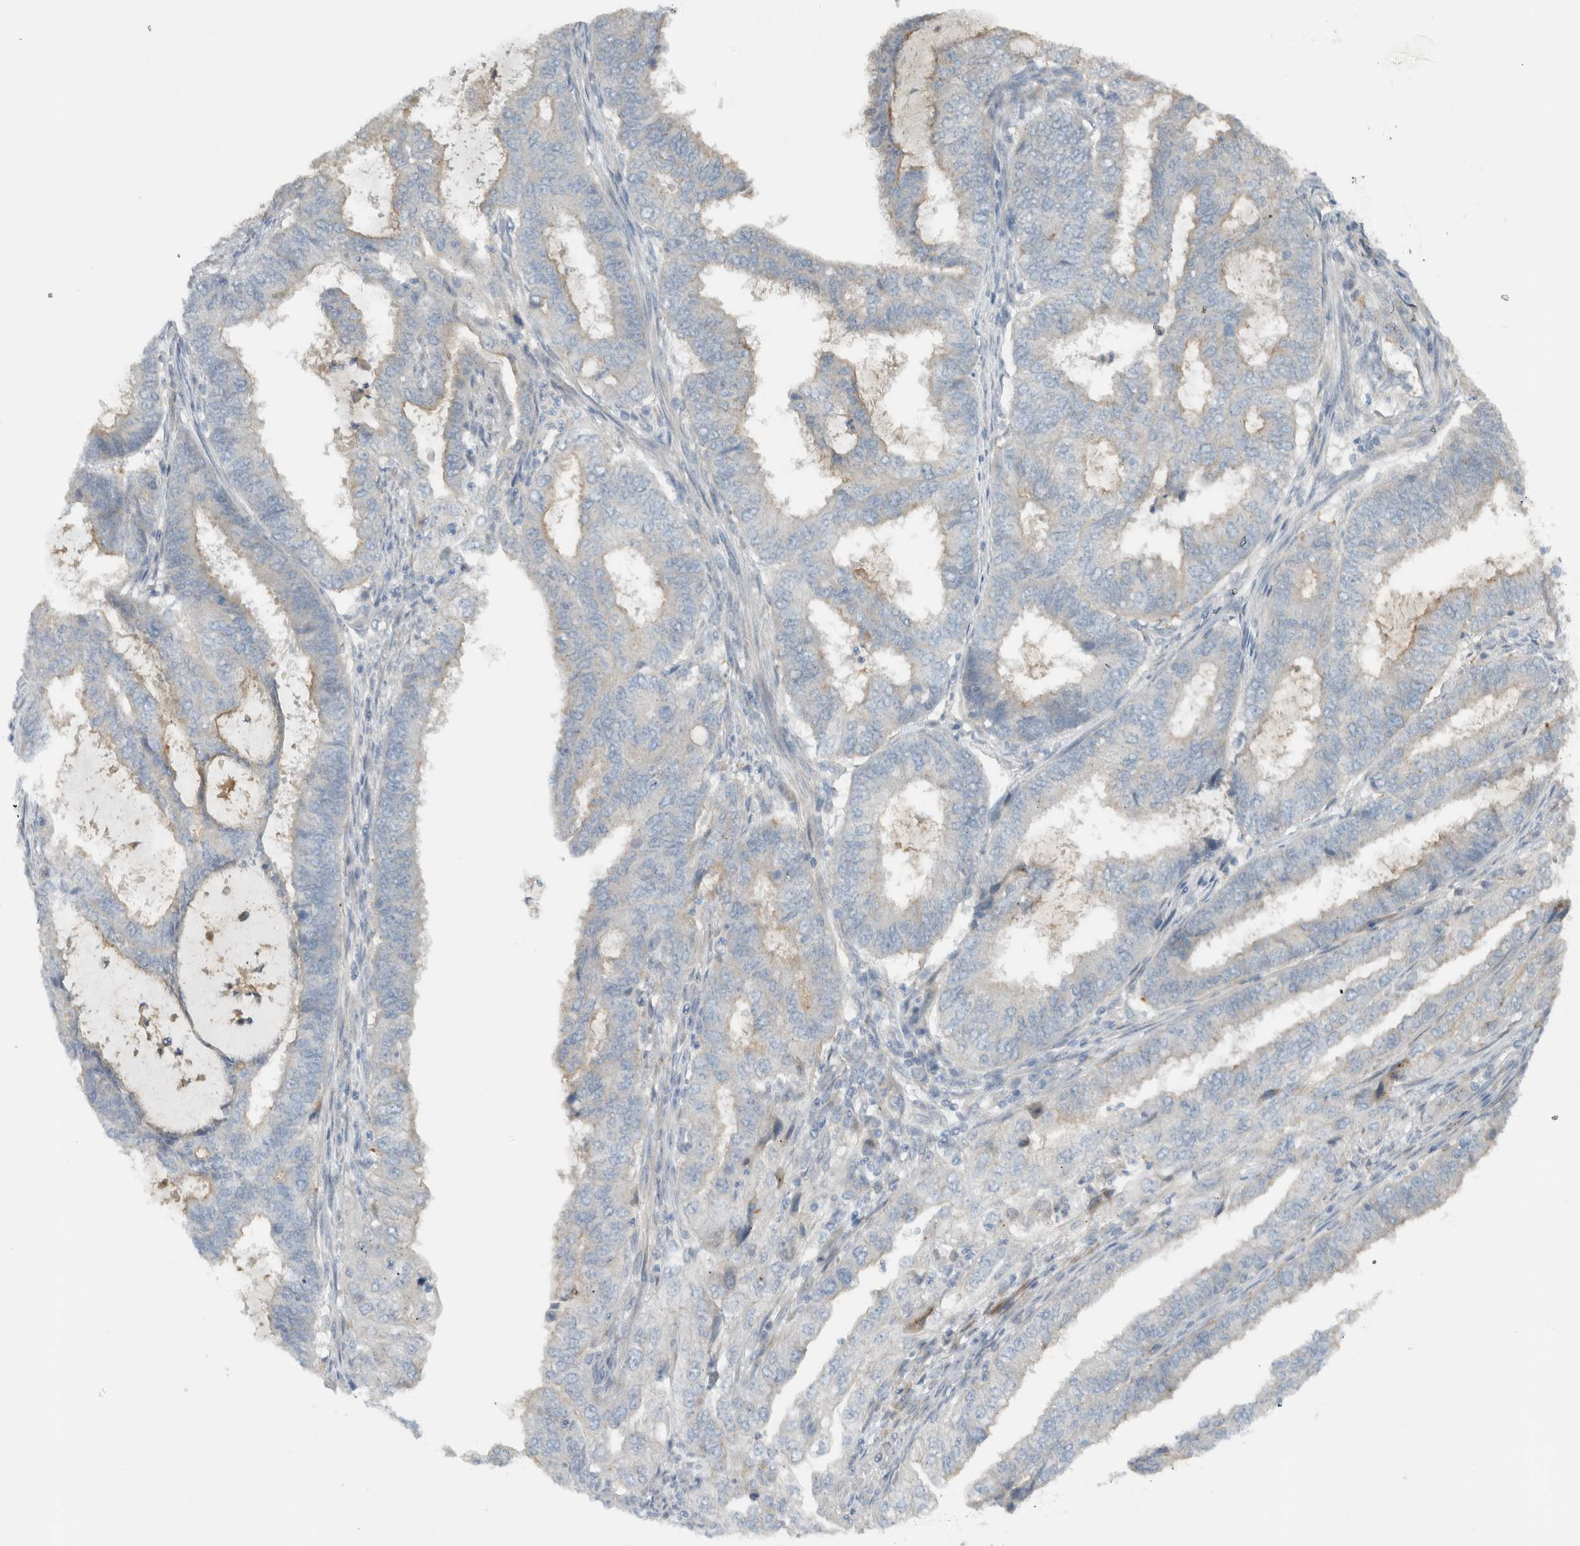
{"staining": {"intensity": "negative", "quantity": "none", "location": "none"}, "tissue": "endometrial cancer", "cell_type": "Tumor cells", "image_type": "cancer", "snomed": [{"axis": "morphology", "description": "Adenocarcinoma, NOS"}, {"axis": "topography", "description": "Endometrium"}], "caption": "Photomicrograph shows no protein positivity in tumor cells of adenocarcinoma (endometrial) tissue.", "gene": "ERCC6L2", "patient": {"sex": "female", "age": 51}}